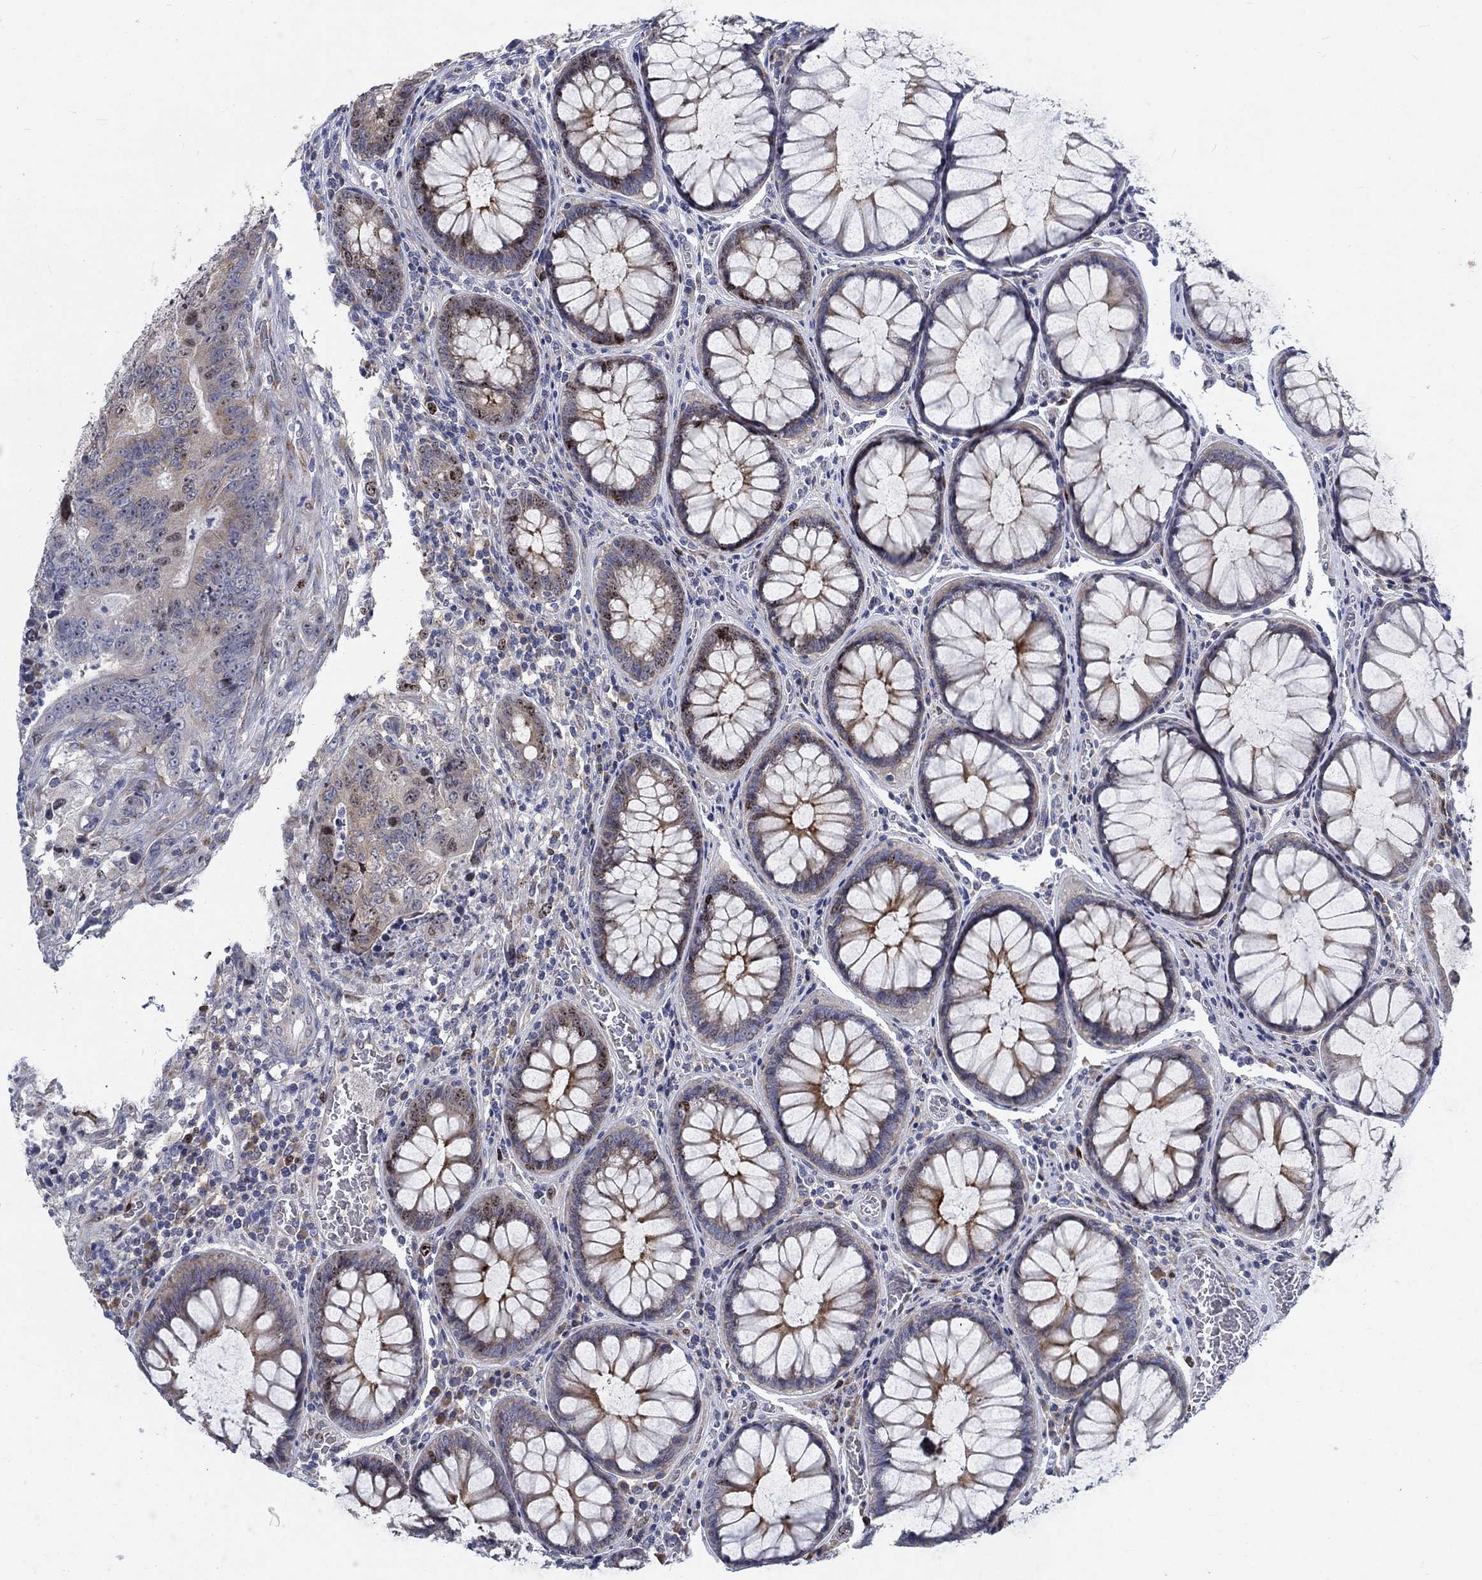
{"staining": {"intensity": "weak", "quantity": ">75%", "location": "cytoplasmic/membranous"}, "tissue": "colorectal cancer", "cell_type": "Tumor cells", "image_type": "cancer", "snomed": [{"axis": "morphology", "description": "Adenocarcinoma, NOS"}, {"axis": "topography", "description": "Colon"}], "caption": "Immunohistochemistry (IHC) histopathology image of colorectal cancer (adenocarcinoma) stained for a protein (brown), which reveals low levels of weak cytoplasmic/membranous expression in approximately >75% of tumor cells.", "gene": "MMP24", "patient": {"sex": "female", "age": 48}}